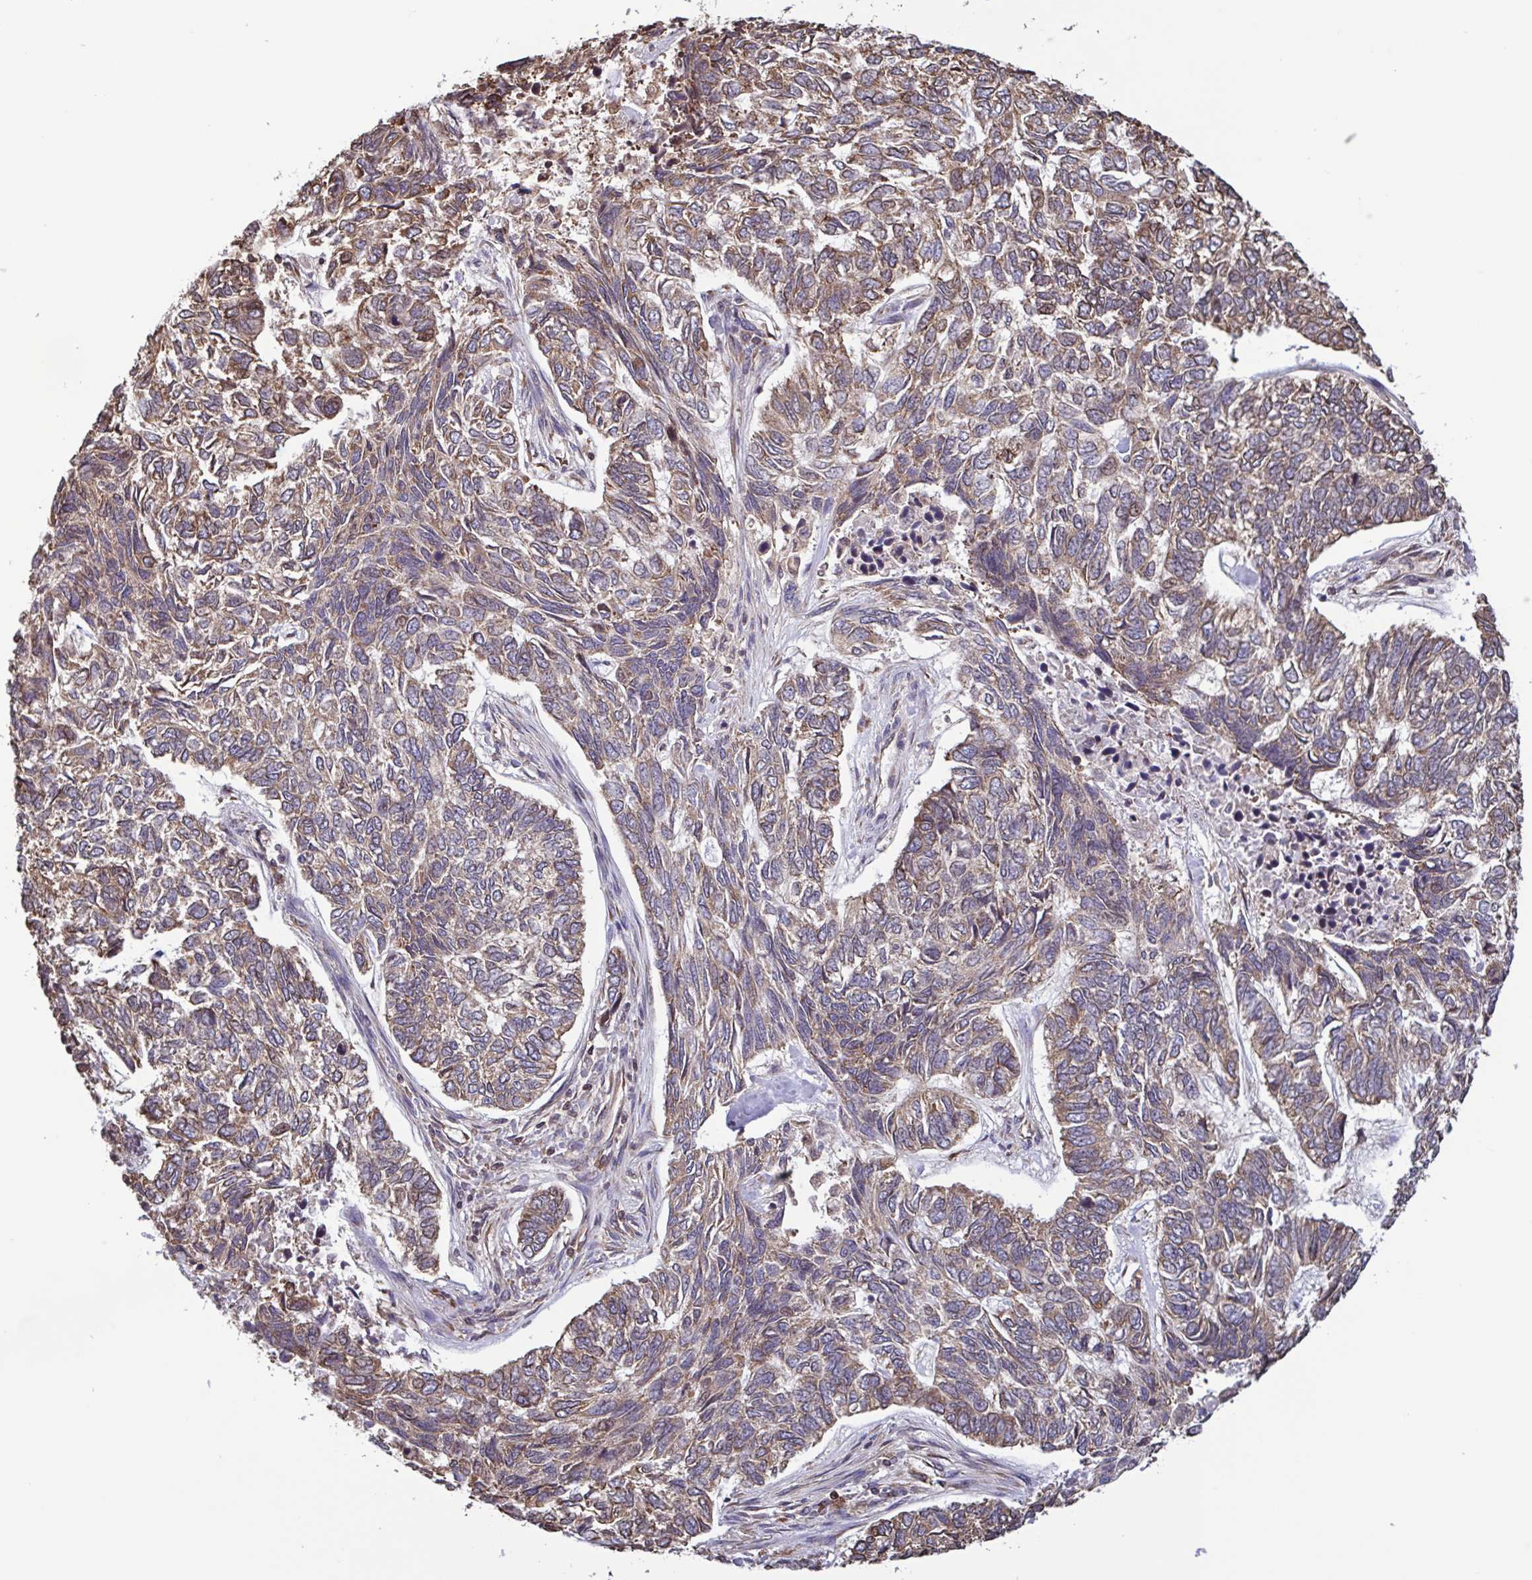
{"staining": {"intensity": "weak", "quantity": ">75%", "location": "cytoplasmic/membranous"}, "tissue": "skin cancer", "cell_type": "Tumor cells", "image_type": "cancer", "snomed": [{"axis": "morphology", "description": "Basal cell carcinoma"}, {"axis": "topography", "description": "Skin"}], "caption": "The histopathology image shows immunohistochemical staining of skin cancer (basal cell carcinoma). There is weak cytoplasmic/membranous positivity is identified in about >75% of tumor cells. (Brightfield microscopy of DAB IHC at high magnification).", "gene": "SEC63", "patient": {"sex": "female", "age": 65}}